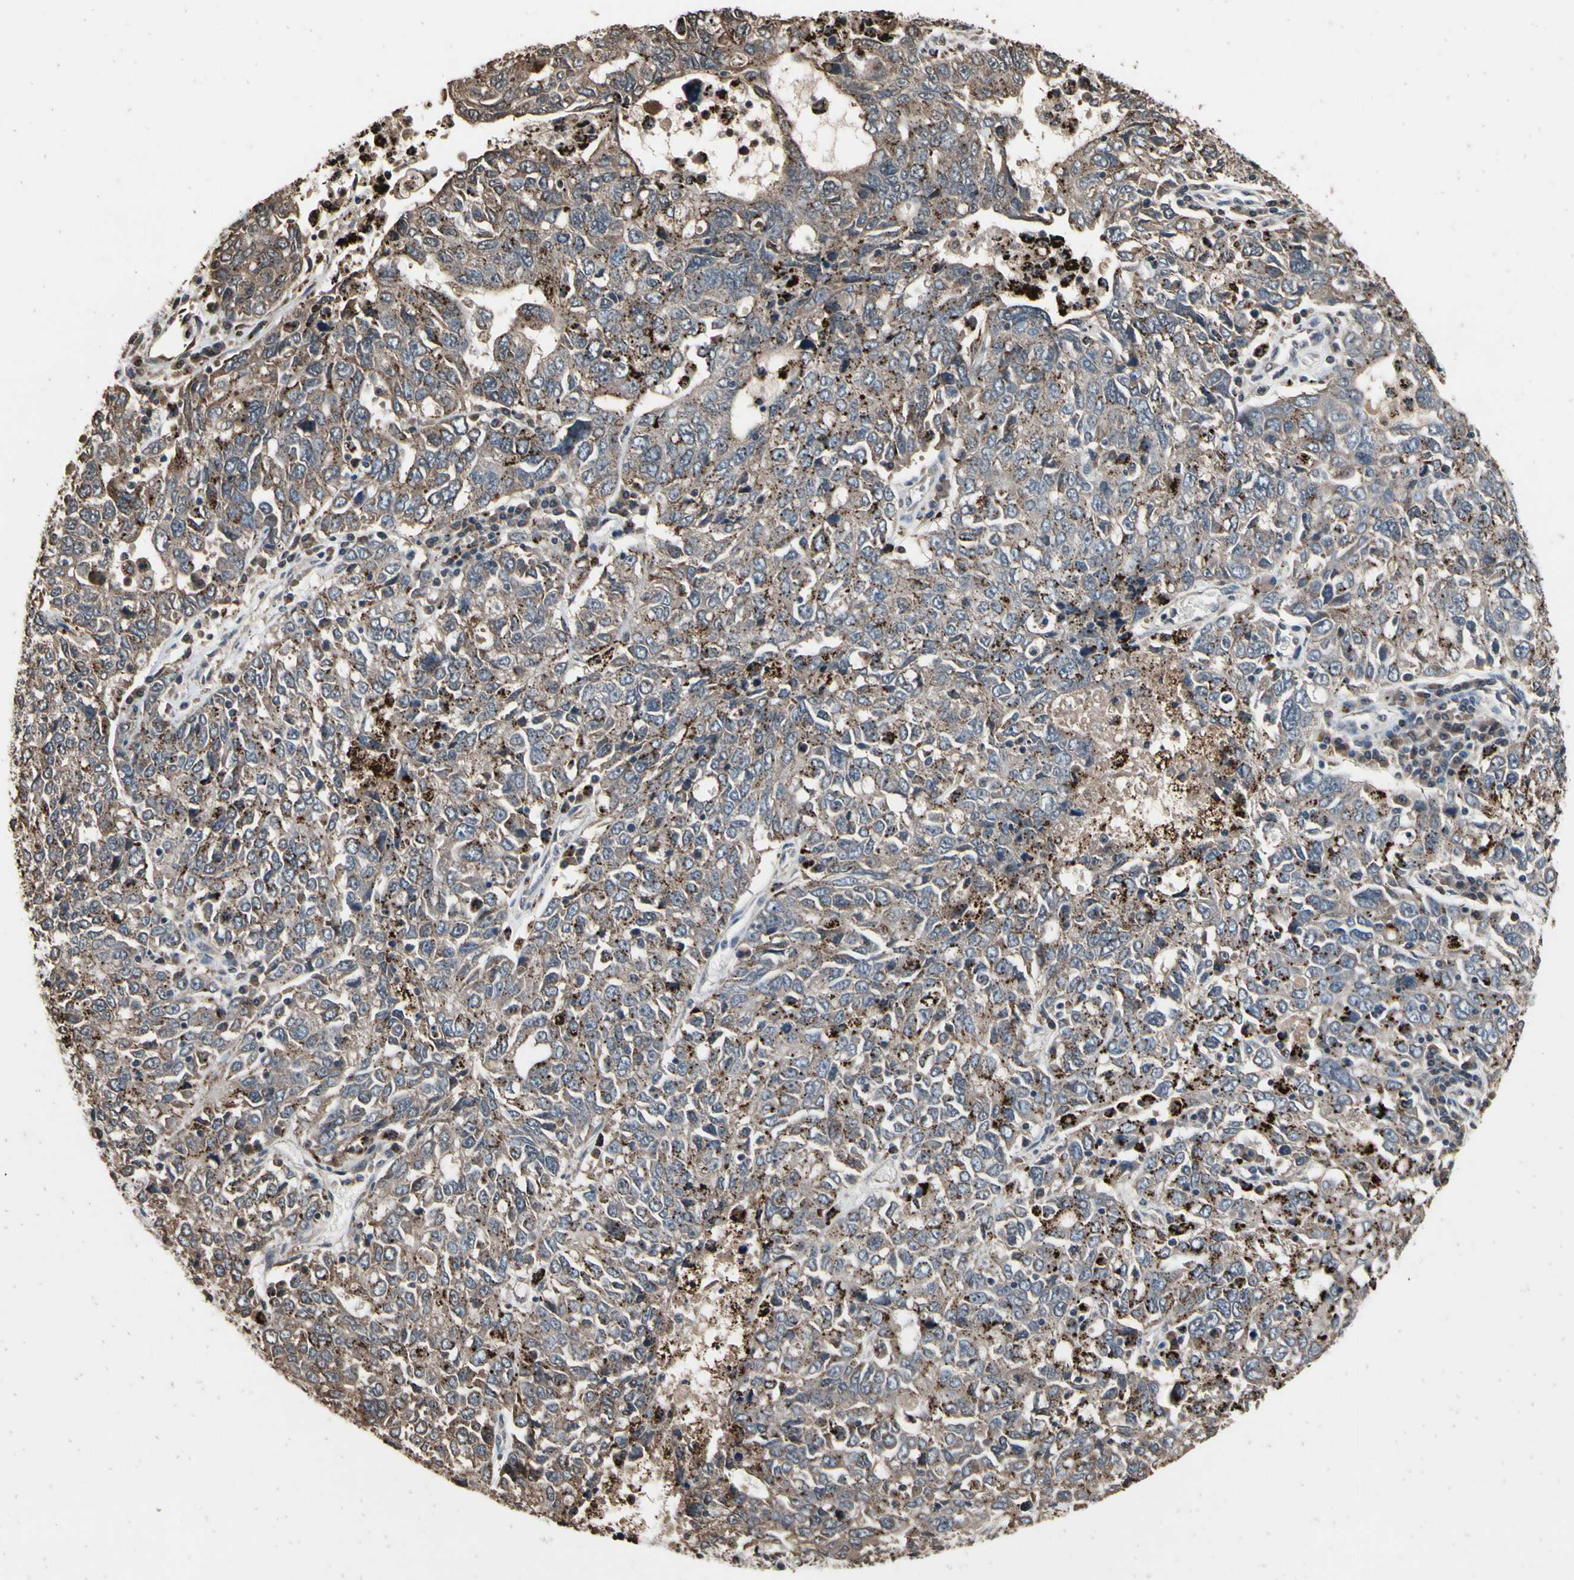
{"staining": {"intensity": "strong", "quantity": ">75%", "location": "cytoplasmic/membranous"}, "tissue": "ovarian cancer", "cell_type": "Tumor cells", "image_type": "cancer", "snomed": [{"axis": "morphology", "description": "Carcinoma, endometroid"}, {"axis": "topography", "description": "Ovary"}], "caption": "Ovarian cancer was stained to show a protein in brown. There is high levels of strong cytoplasmic/membranous expression in approximately >75% of tumor cells.", "gene": "HIPK2", "patient": {"sex": "female", "age": 62}}